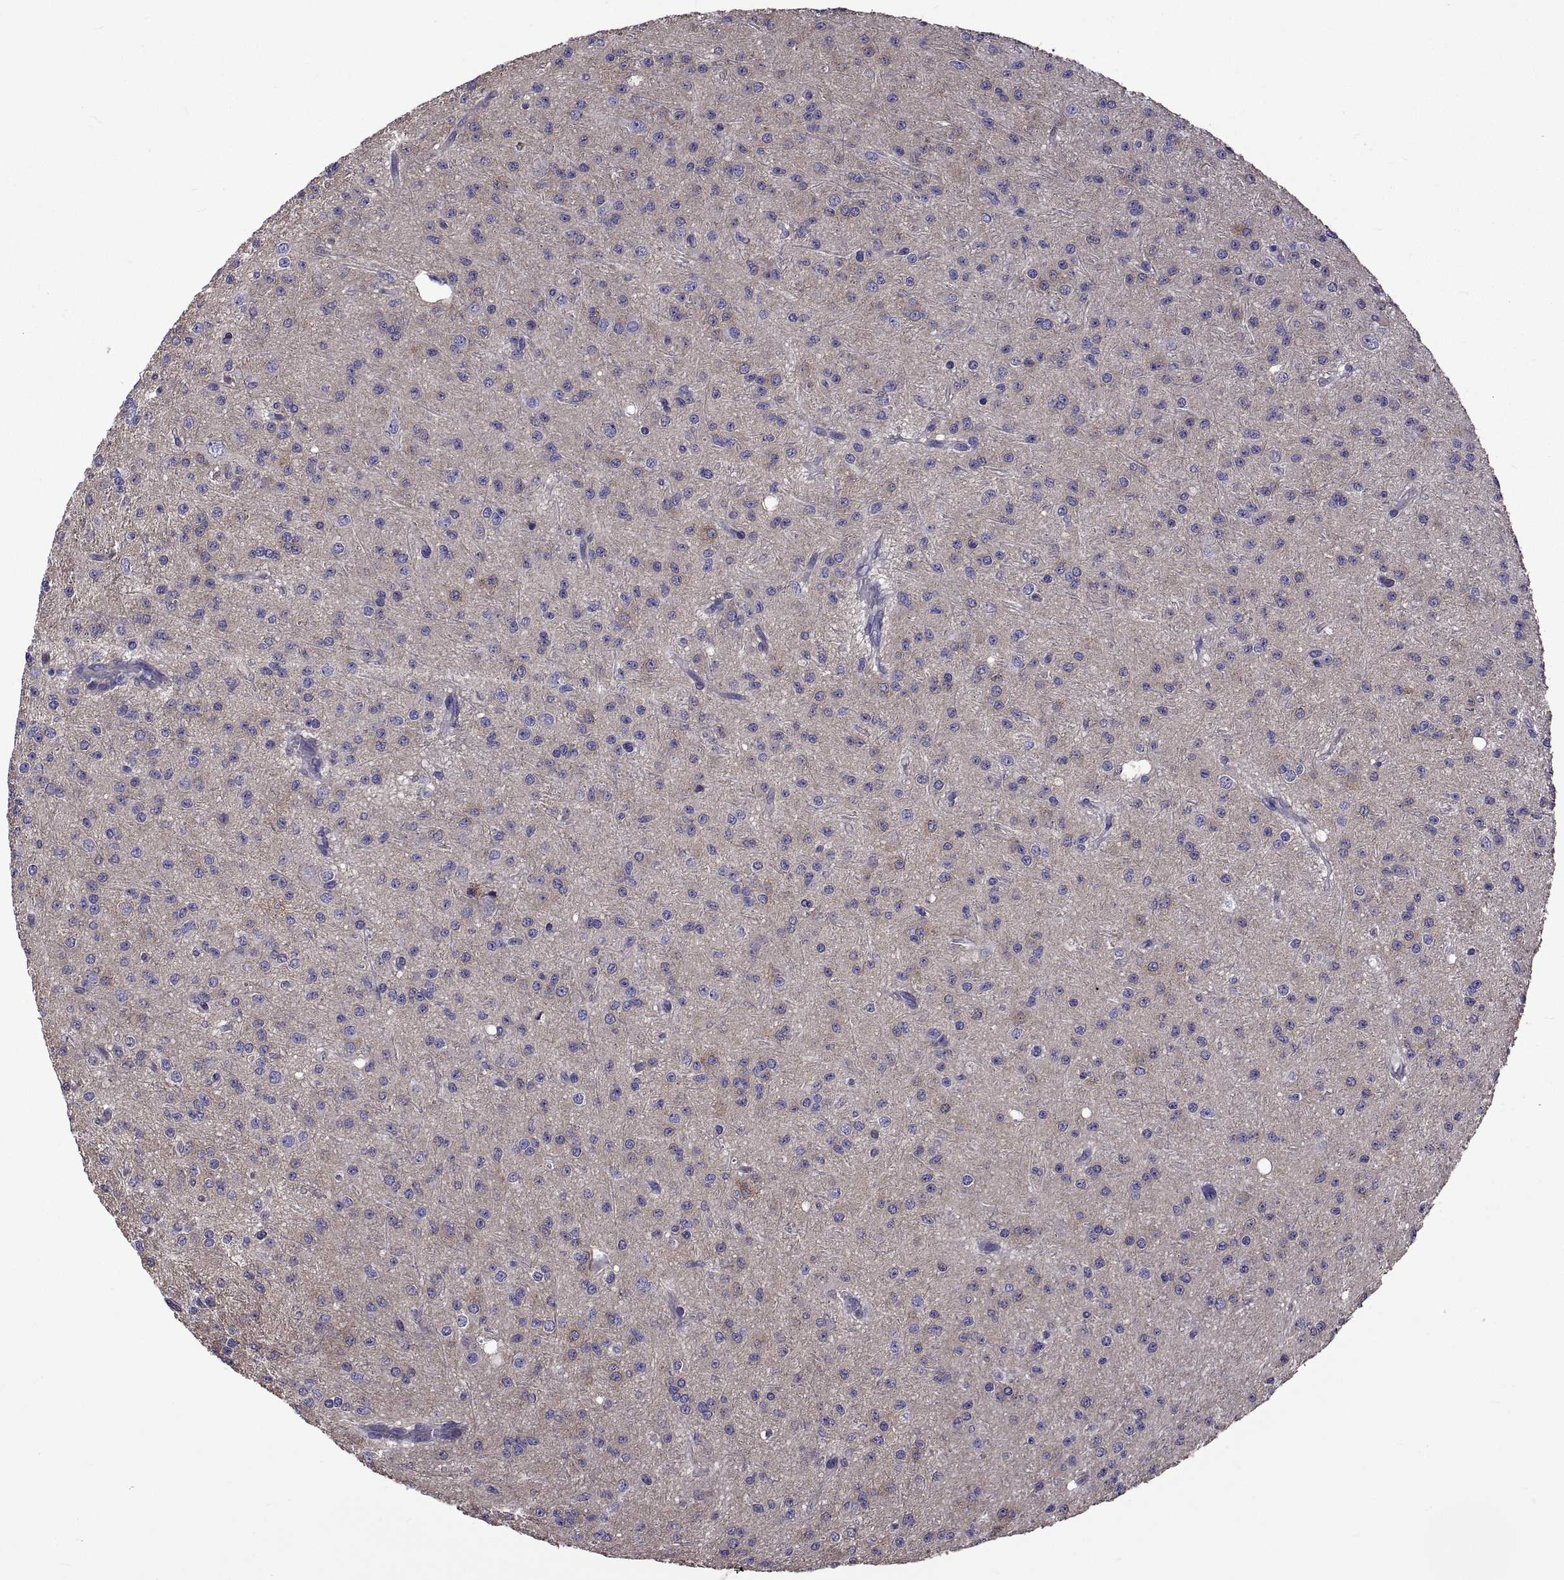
{"staining": {"intensity": "negative", "quantity": "none", "location": "none"}, "tissue": "glioma", "cell_type": "Tumor cells", "image_type": "cancer", "snomed": [{"axis": "morphology", "description": "Glioma, malignant, Low grade"}, {"axis": "topography", "description": "Brain"}], "caption": "This is a photomicrograph of immunohistochemistry (IHC) staining of malignant glioma (low-grade), which shows no positivity in tumor cells. (DAB immunohistochemistry, high magnification).", "gene": "TMC3", "patient": {"sex": "male", "age": 27}}